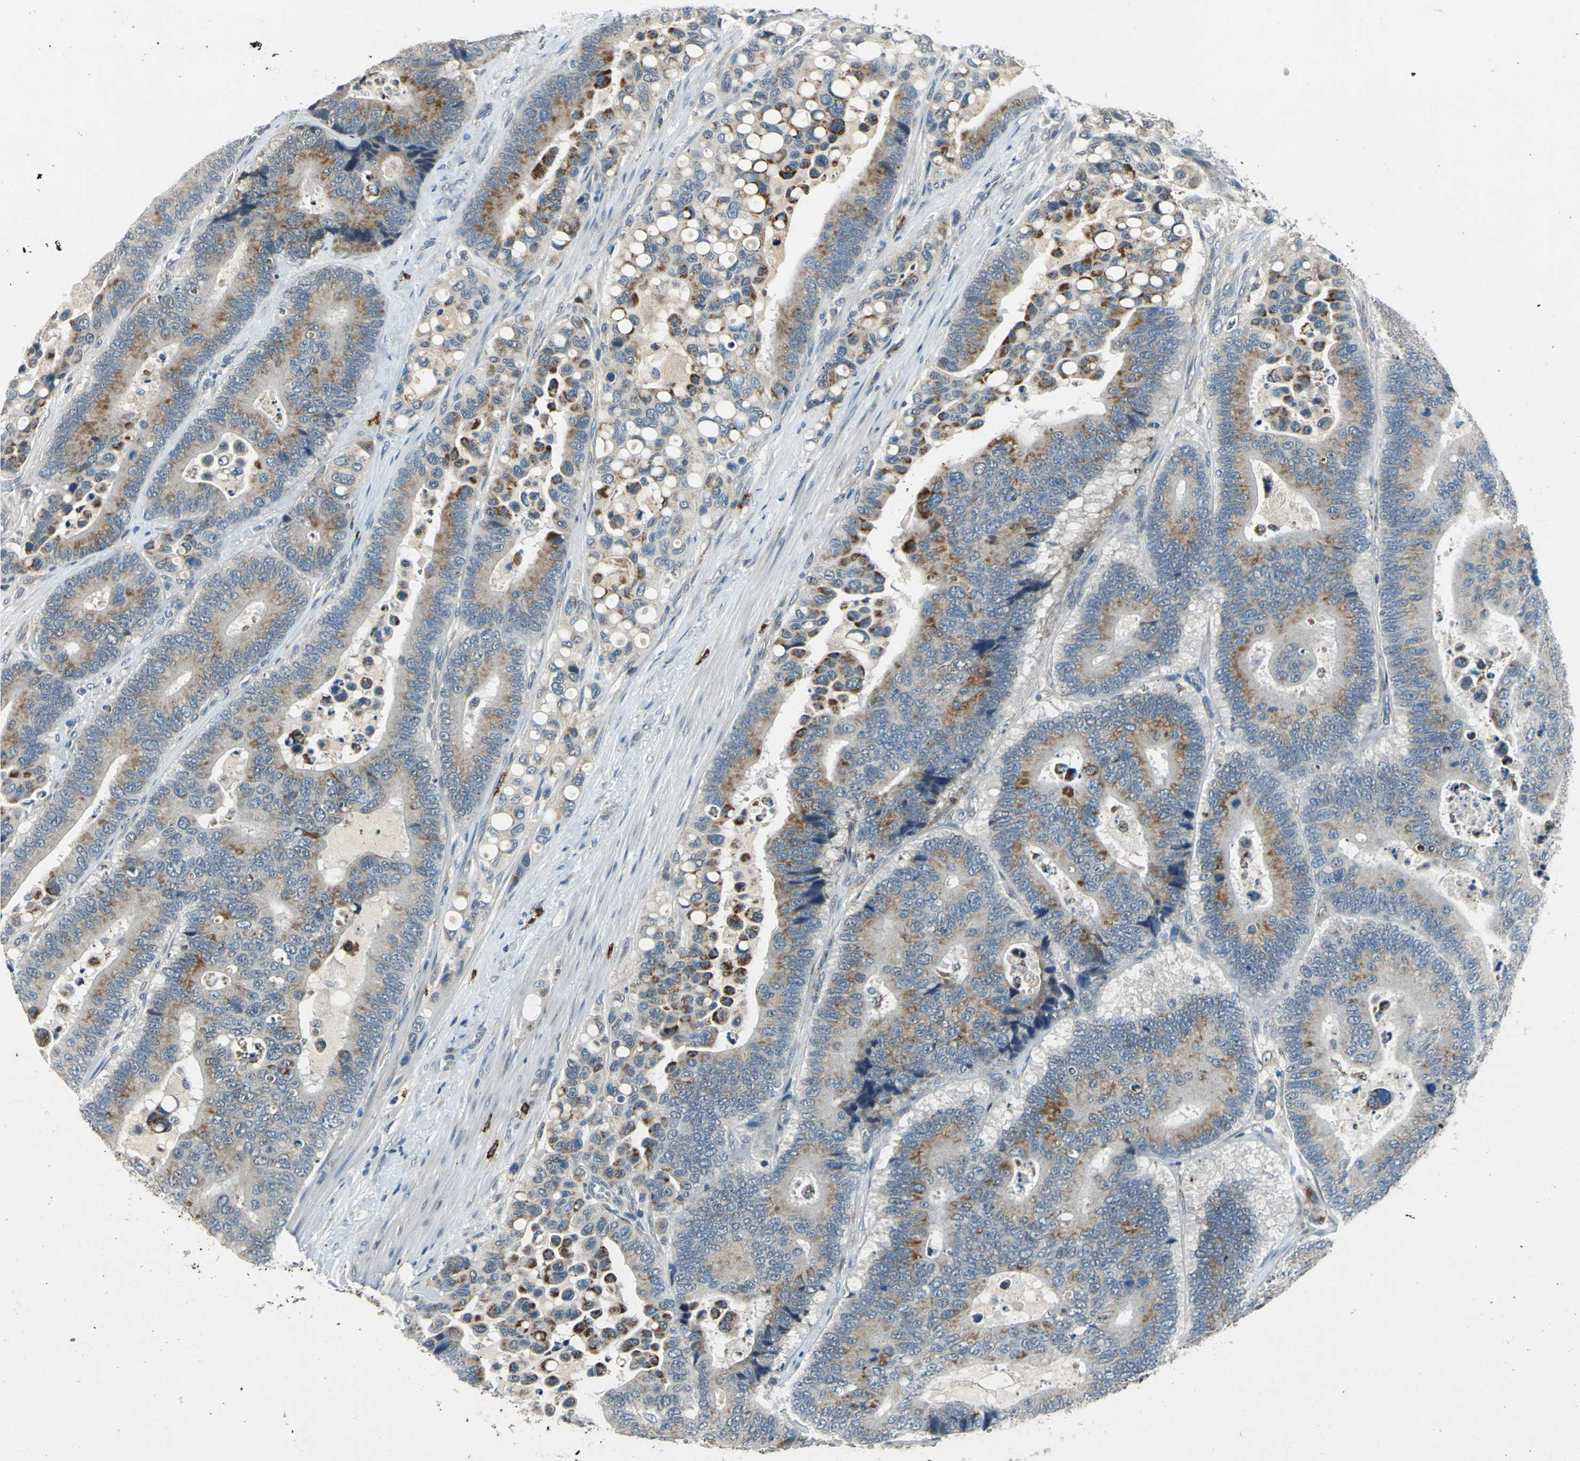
{"staining": {"intensity": "moderate", "quantity": ">75%", "location": "cytoplasmic/membranous"}, "tissue": "colorectal cancer", "cell_type": "Tumor cells", "image_type": "cancer", "snomed": [{"axis": "morphology", "description": "Normal tissue, NOS"}, {"axis": "morphology", "description": "Adenocarcinoma, NOS"}, {"axis": "topography", "description": "Colon"}], "caption": "This micrograph shows immunohistochemistry staining of colorectal cancer (adenocarcinoma), with medium moderate cytoplasmic/membranous expression in about >75% of tumor cells.", "gene": "SLC19A2", "patient": {"sex": "male", "age": 82}}